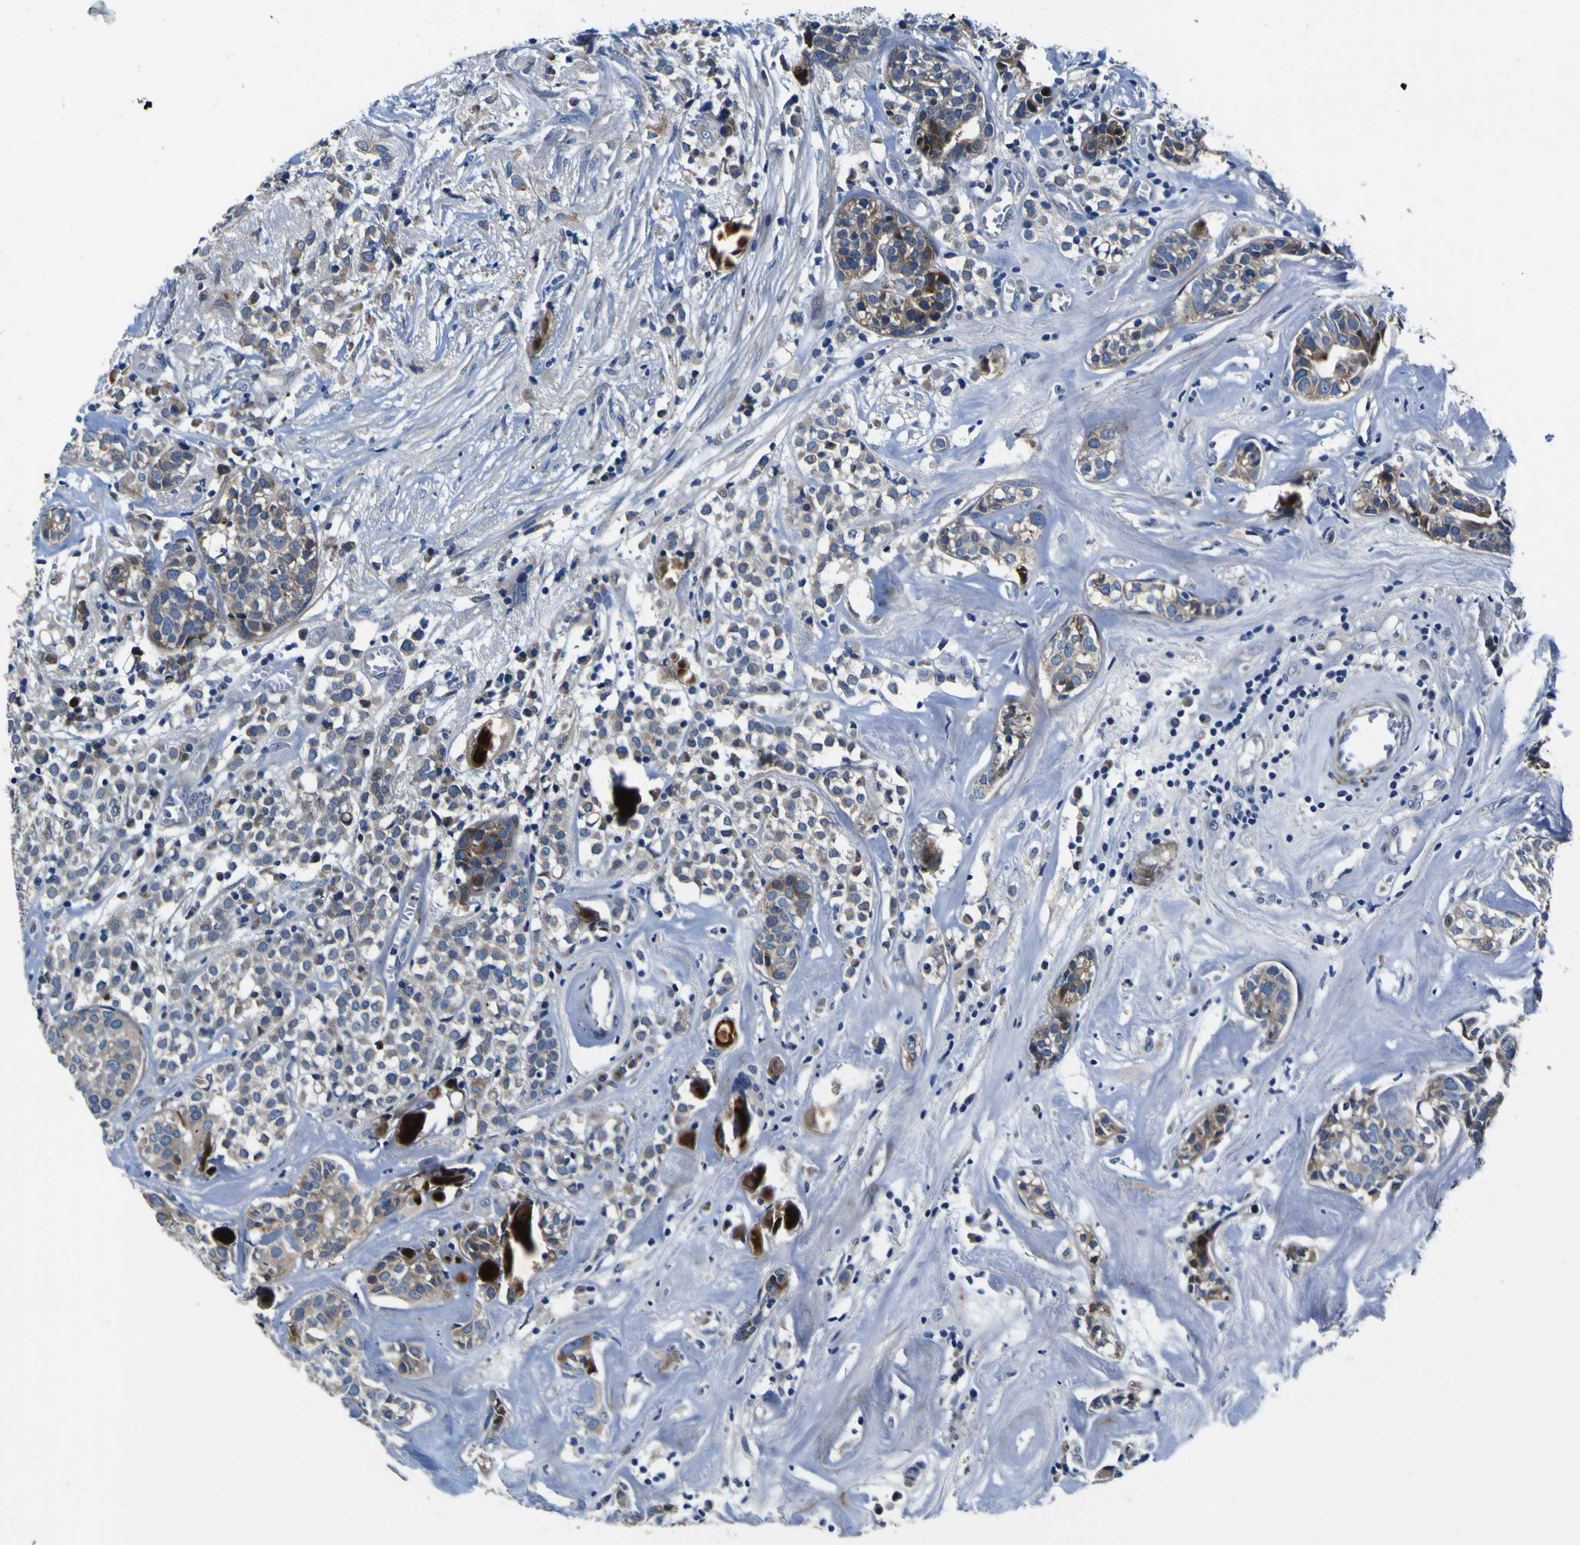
{"staining": {"intensity": "moderate", "quantity": "<25%", "location": "cytoplasmic/membranous"}, "tissue": "head and neck cancer", "cell_type": "Tumor cells", "image_type": "cancer", "snomed": [{"axis": "morphology", "description": "Adenocarcinoma, NOS"}, {"axis": "topography", "description": "Salivary gland"}, {"axis": "topography", "description": "Head-Neck"}], "caption": "Immunohistochemical staining of adenocarcinoma (head and neck) reveals moderate cytoplasmic/membranous protein expression in approximately <25% of tumor cells. (DAB (3,3'-diaminobenzidine) IHC, brown staining for protein, blue staining for nuclei).", "gene": "AGAP3", "patient": {"sex": "female", "age": 65}}